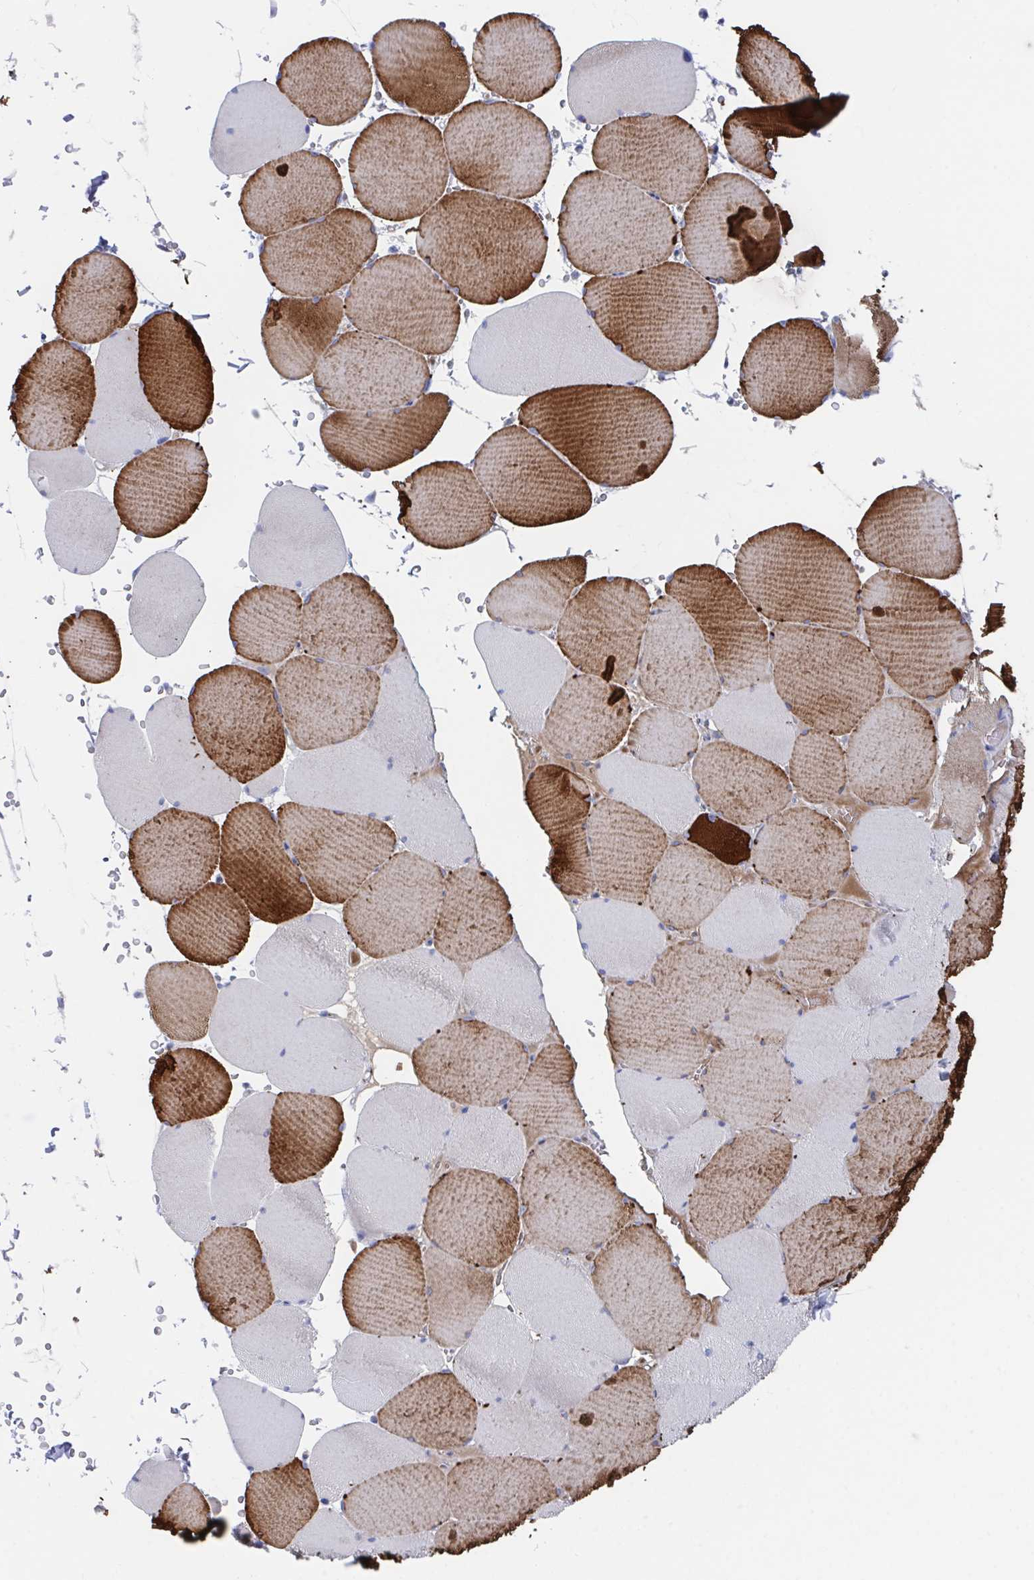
{"staining": {"intensity": "strong", "quantity": "25%-75%", "location": "cytoplasmic/membranous"}, "tissue": "skeletal muscle", "cell_type": "Myocytes", "image_type": "normal", "snomed": [{"axis": "morphology", "description": "Normal tissue, NOS"}, {"axis": "topography", "description": "Skeletal muscle"}, {"axis": "topography", "description": "Head-Neck"}], "caption": "Immunohistochemical staining of unremarkable skeletal muscle shows 25%-75% levels of strong cytoplasmic/membranous protein positivity in about 25%-75% of myocytes. Using DAB (brown) and hematoxylin (blue) stains, captured at high magnification using brightfield microscopy.", "gene": "TNFAIP6", "patient": {"sex": "male", "age": 66}}